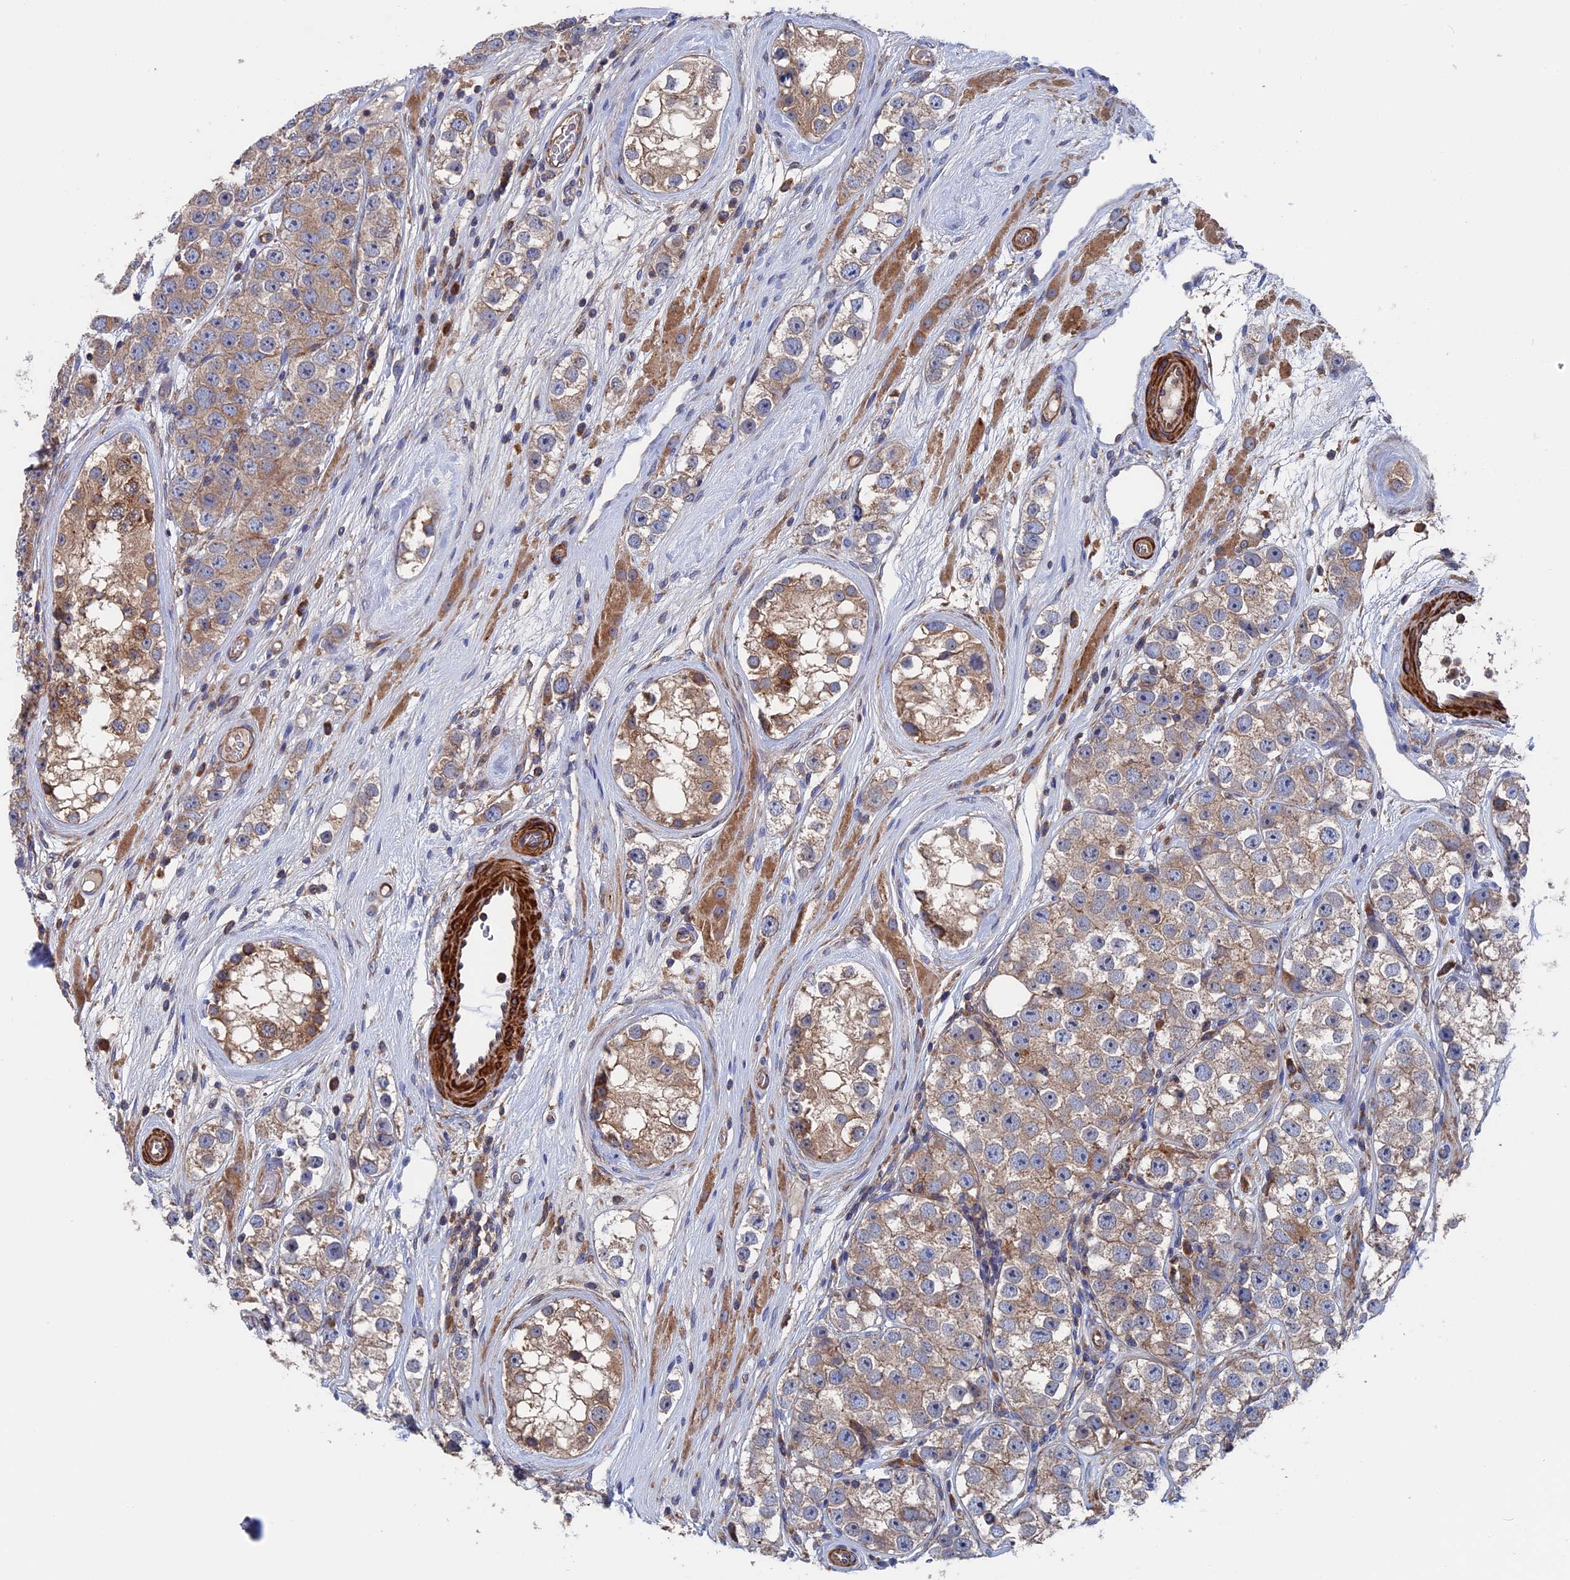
{"staining": {"intensity": "weak", "quantity": ">75%", "location": "cytoplasmic/membranous"}, "tissue": "testis cancer", "cell_type": "Tumor cells", "image_type": "cancer", "snomed": [{"axis": "morphology", "description": "Seminoma, NOS"}, {"axis": "topography", "description": "Testis"}], "caption": "Brown immunohistochemical staining in testis cancer exhibits weak cytoplasmic/membranous staining in approximately >75% of tumor cells.", "gene": "DNAJC3", "patient": {"sex": "male", "age": 28}}